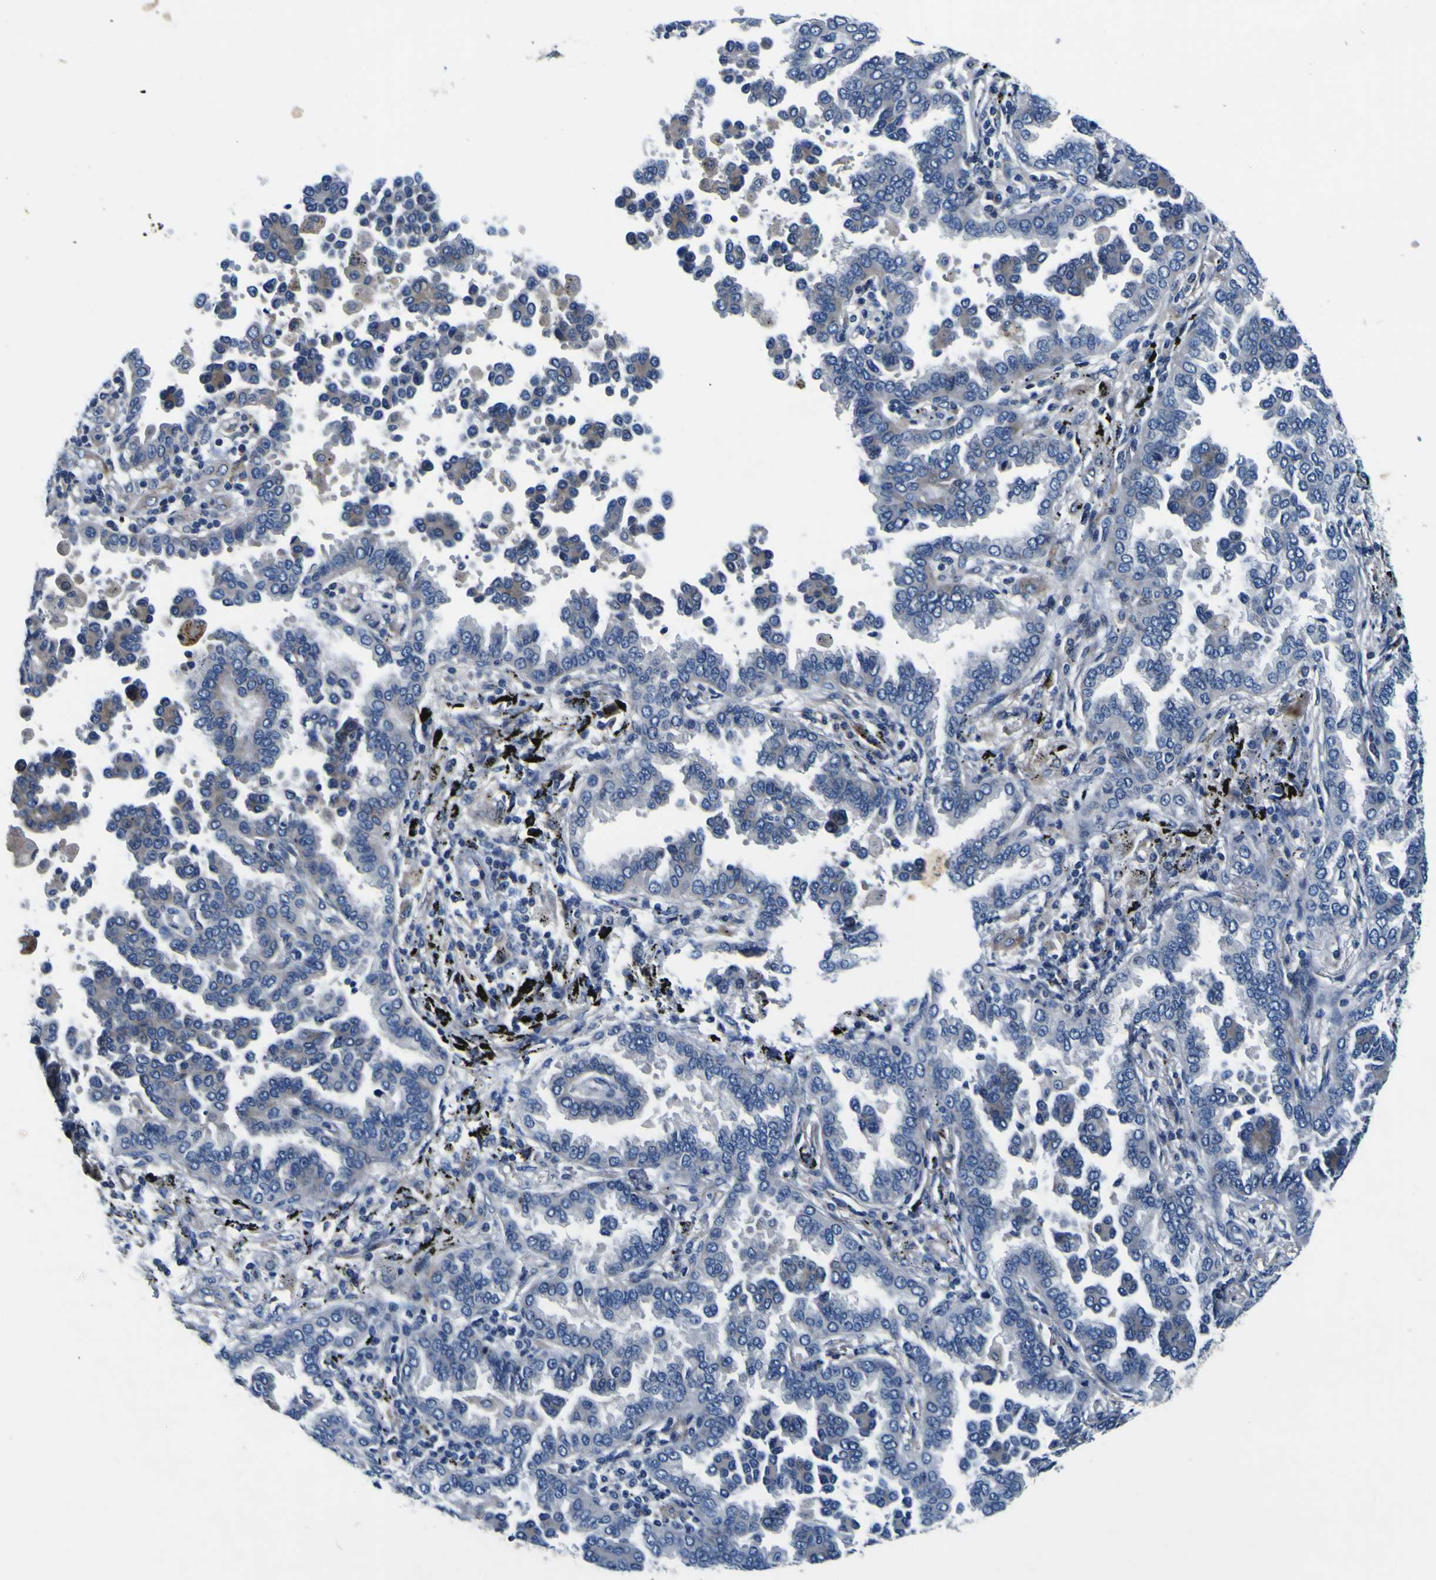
{"staining": {"intensity": "weak", "quantity": "25%-75%", "location": "cytoplasmic/membranous"}, "tissue": "lung cancer", "cell_type": "Tumor cells", "image_type": "cancer", "snomed": [{"axis": "morphology", "description": "Normal tissue, NOS"}, {"axis": "morphology", "description": "Adenocarcinoma, NOS"}, {"axis": "topography", "description": "Lung"}], "caption": "Immunohistochemical staining of lung cancer (adenocarcinoma) displays low levels of weak cytoplasmic/membranous positivity in approximately 25%-75% of tumor cells.", "gene": "AGAP3", "patient": {"sex": "male", "age": 59}}